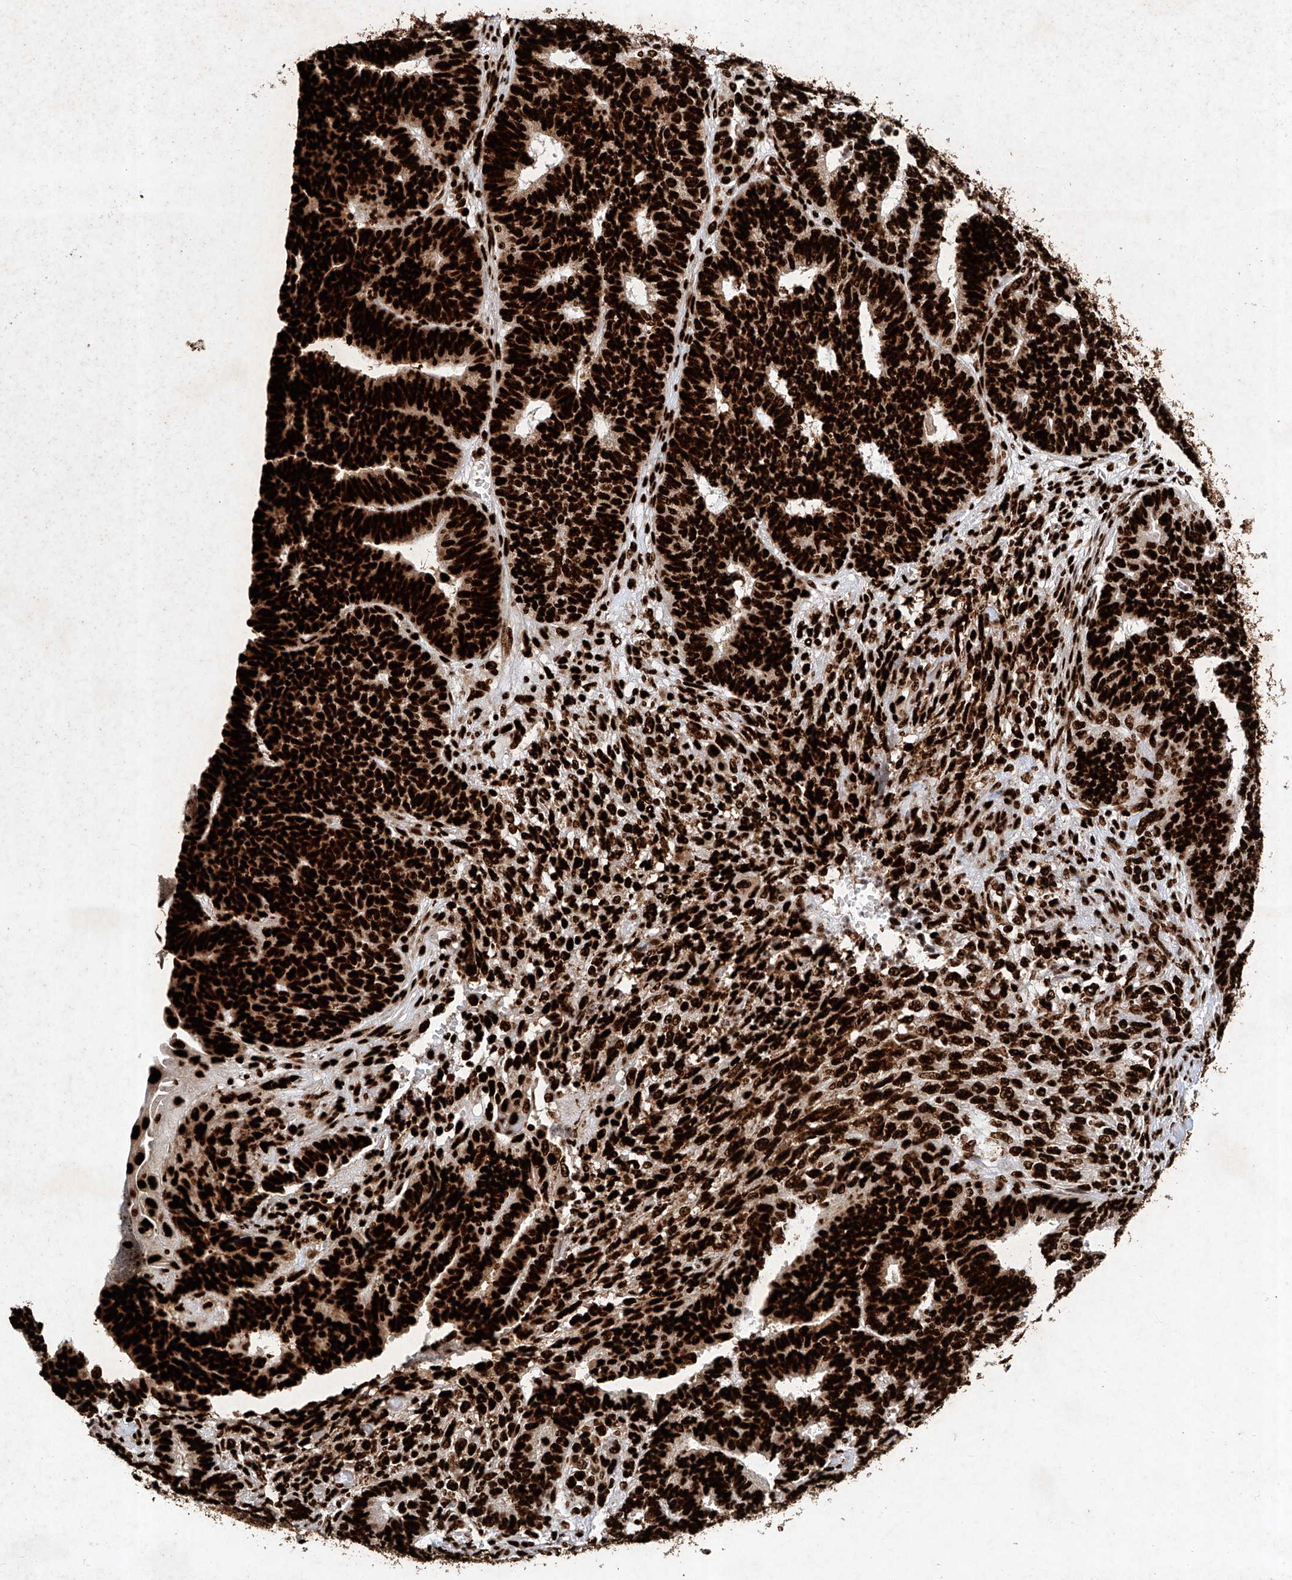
{"staining": {"intensity": "strong", "quantity": ">75%", "location": "nuclear"}, "tissue": "endometrial cancer", "cell_type": "Tumor cells", "image_type": "cancer", "snomed": [{"axis": "morphology", "description": "Adenocarcinoma, NOS"}, {"axis": "topography", "description": "Endometrium"}], "caption": "High-power microscopy captured an immunohistochemistry image of endometrial cancer (adenocarcinoma), revealing strong nuclear expression in approximately >75% of tumor cells. The protein is stained brown, and the nuclei are stained in blue (DAB IHC with brightfield microscopy, high magnification).", "gene": "SRSF6", "patient": {"sex": "female", "age": 70}}